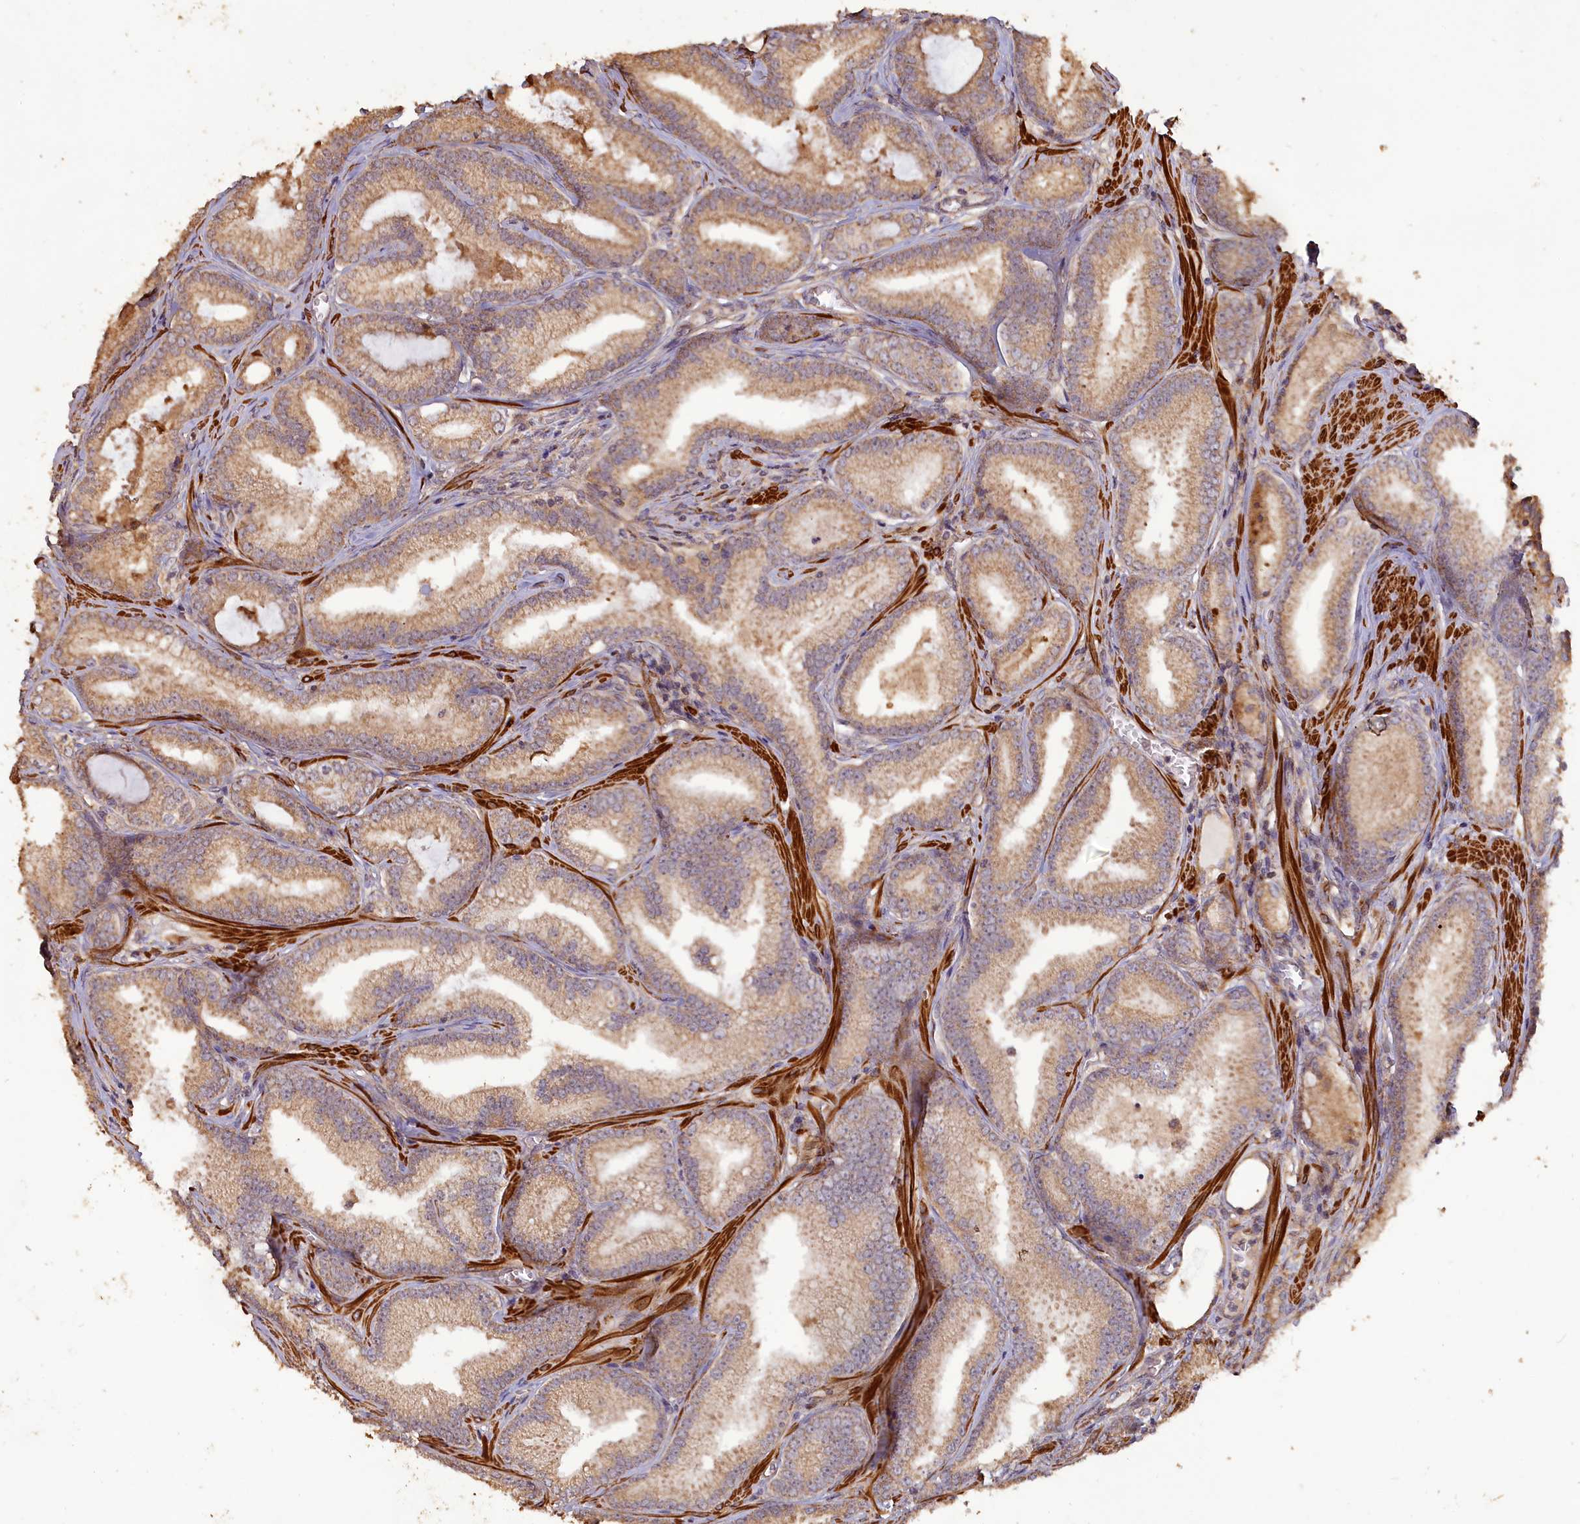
{"staining": {"intensity": "weak", "quantity": ">75%", "location": "cytoplasmic/membranous"}, "tissue": "prostate cancer", "cell_type": "Tumor cells", "image_type": "cancer", "snomed": [{"axis": "morphology", "description": "Adenocarcinoma, Low grade"}, {"axis": "topography", "description": "Prostate"}], "caption": "Low-grade adenocarcinoma (prostate) stained with a protein marker demonstrates weak staining in tumor cells.", "gene": "LAYN", "patient": {"sex": "male", "age": 60}}